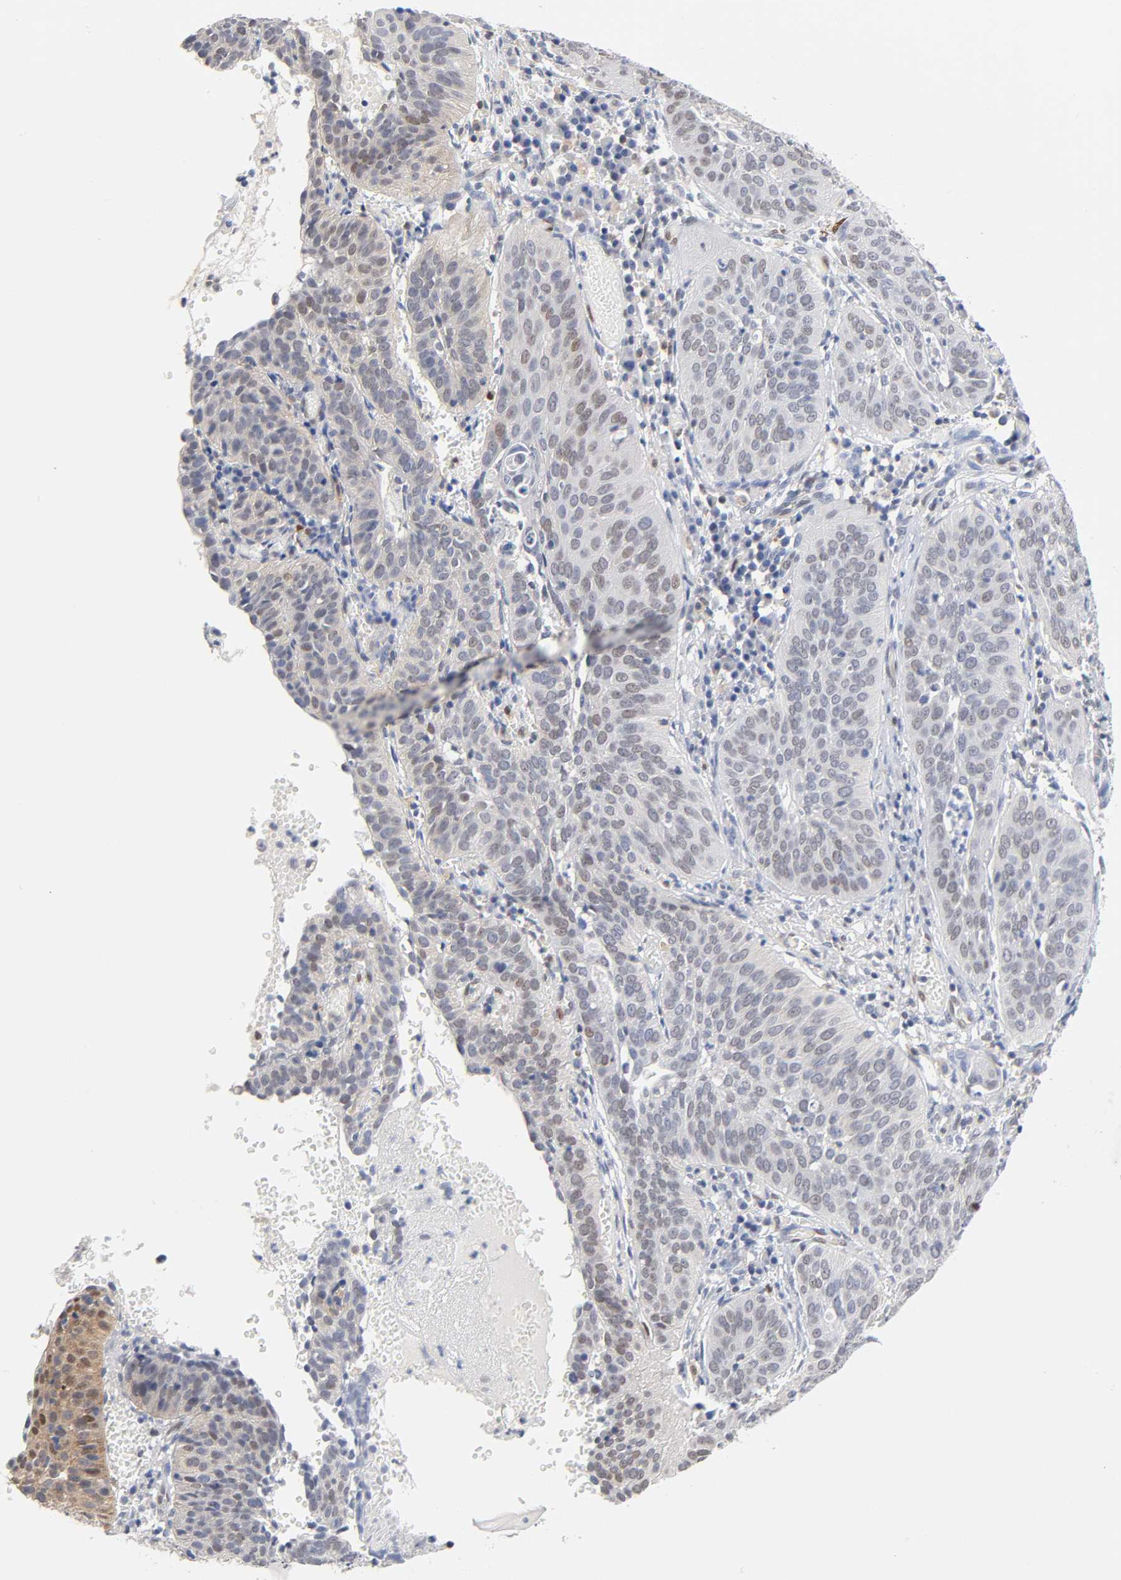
{"staining": {"intensity": "moderate", "quantity": "<25%", "location": "nuclear"}, "tissue": "cervical cancer", "cell_type": "Tumor cells", "image_type": "cancer", "snomed": [{"axis": "morphology", "description": "Squamous cell carcinoma, NOS"}, {"axis": "topography", "description": "Cervix"}], "caption": "The immunohistochemical stain shows moderate nuclear positivity in tumor cells of squamous cell carcinoma (cervical) tissue. (brown staining indicates protein expression, while blue staining denotes nuclei).", "gene": "NFATC1", "patient": {"sex": "female", "age": 39}}